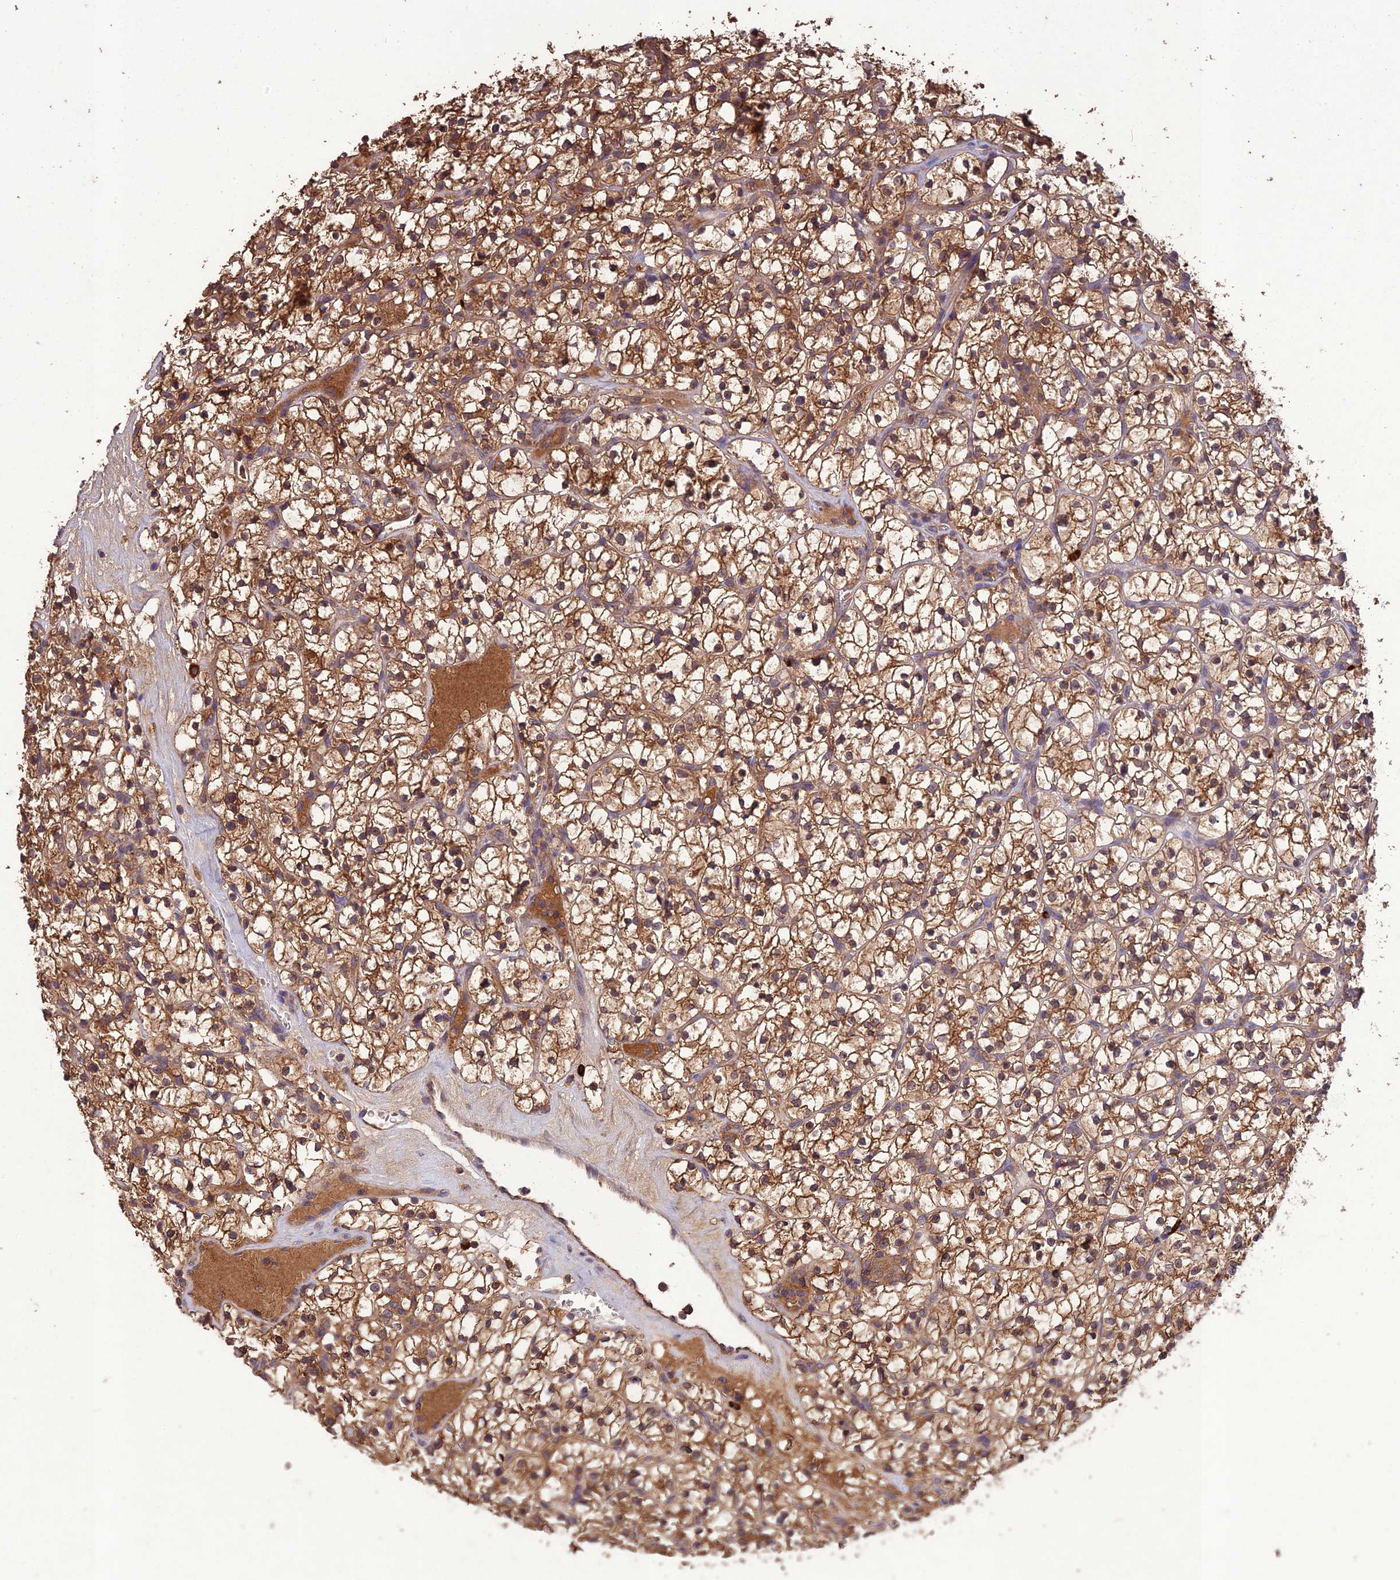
{"staining": {"intensity": "moderate", "quantity": ">75%", "location": "cytoplasmic/membranous"}, "tissue": "renal cancer", "cell_type": "Tumor cells", "image_type": "cancer", "snomed": [{"axis": "morphology", "description": "Adenocarcinoma, NOS"}, {"axis": "topography", "description": "Kidney"}], "caption": "There is medium levels of moderate cytoplasmic/membranous expression in tumor cells of renal cancer, as demonstrated by immunohistochemical staining (brown color).", "gene": "TMEM258", "patient": {"sex": "female", "age": 64}}